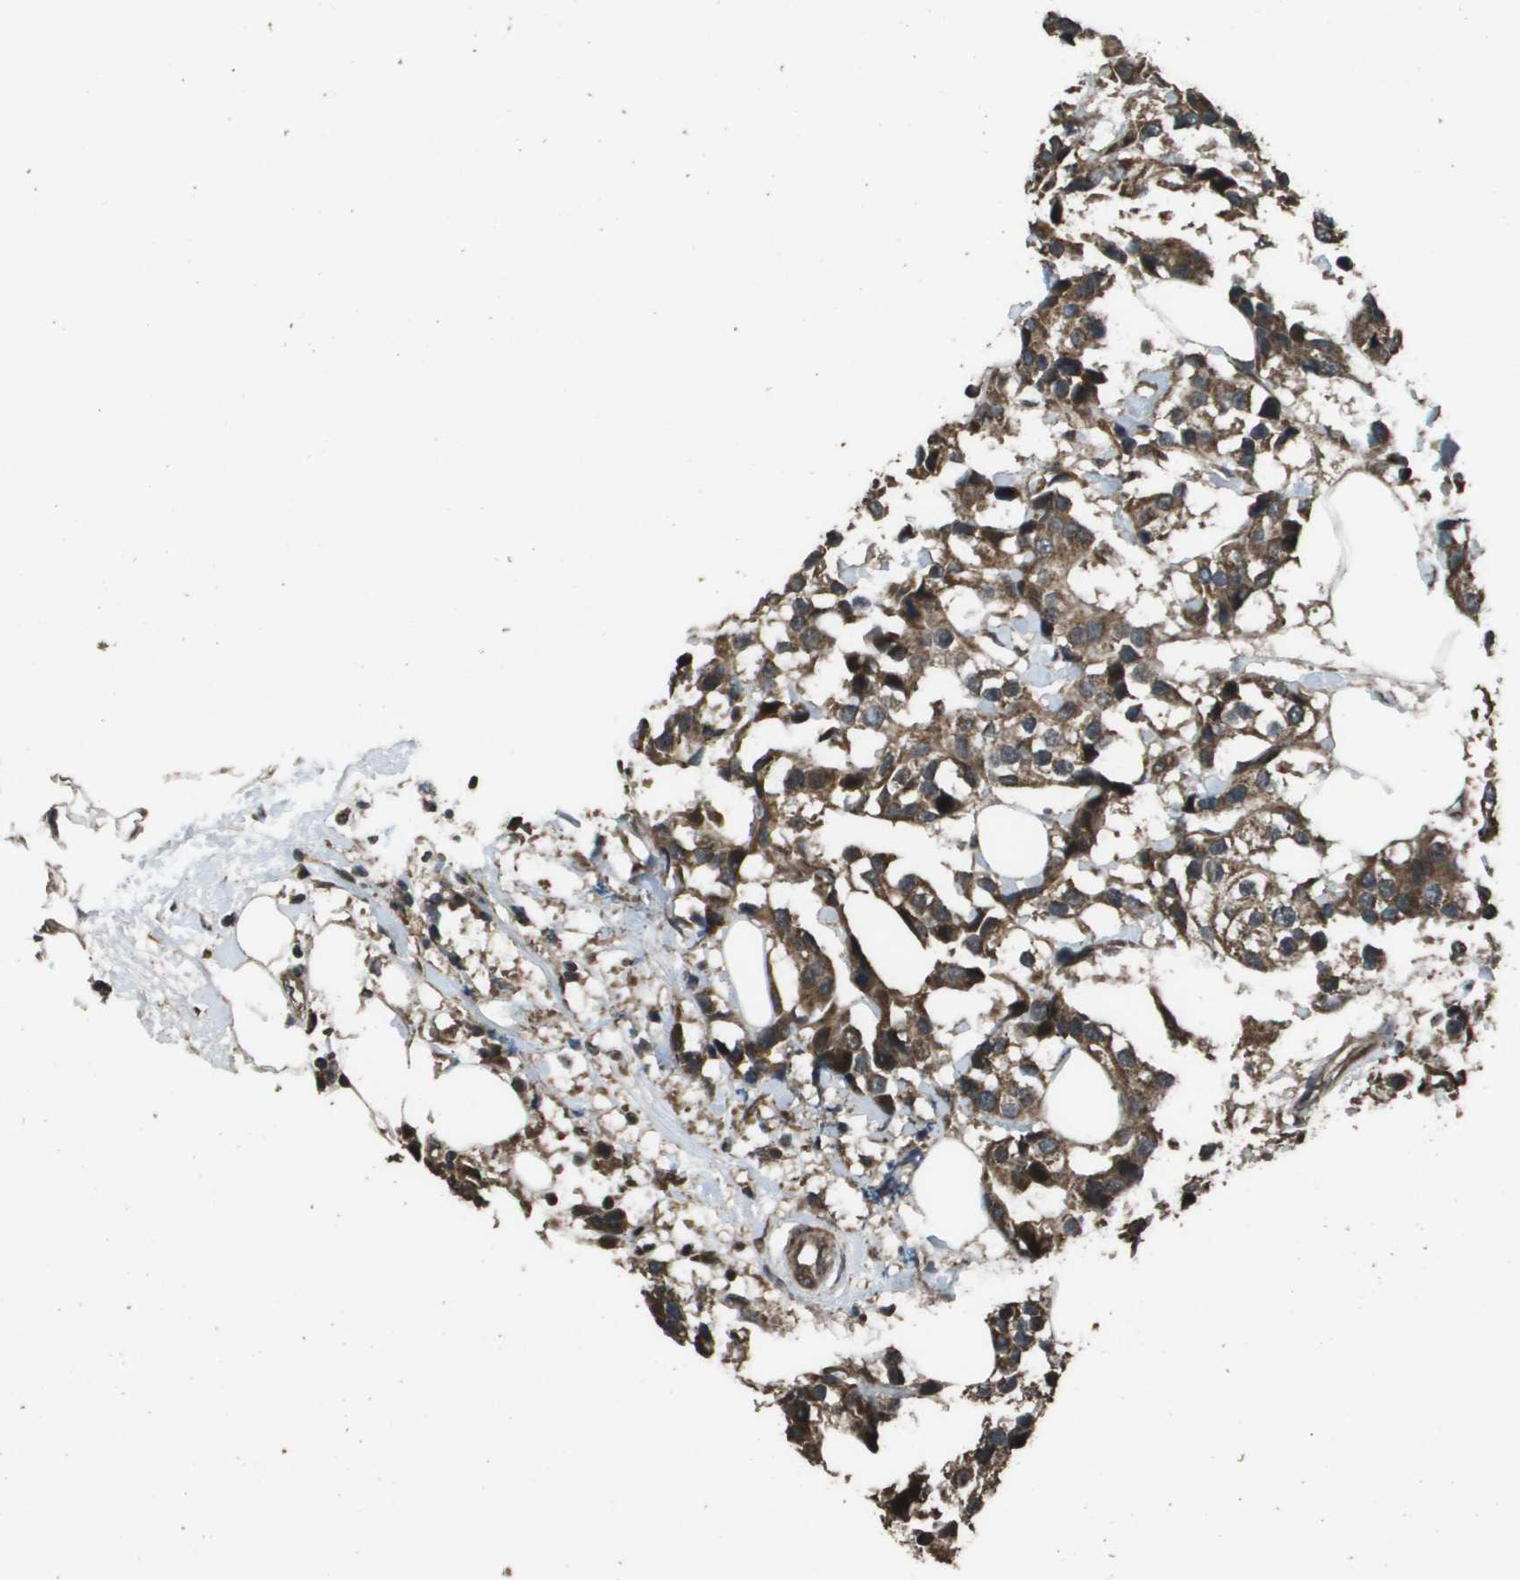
{"staining": {"intensity": "moderate", "quantity": ">75%", "location": "cytoplasmic/membranous"}, "tissue": "breast cancer", "cell_type": "Tumor cells", "image_type": "cancer", "snomed": [{"axis": "morphology", "description": "Normal tissue, NOS"}, {"axis": "morphology", "description": "Duct carcinoma"}, {"axis": "topography", "description": "Breast"}], "caption": "Infiltrating ductal carcinoma (breast) was stained to show a protein in brown. There is medium levels of moderate cytoplasmic/membranous expression in approximately >75% of tumor cells.", "gene": "FIG4", "patient": {"sex": "female", "age": 39}}